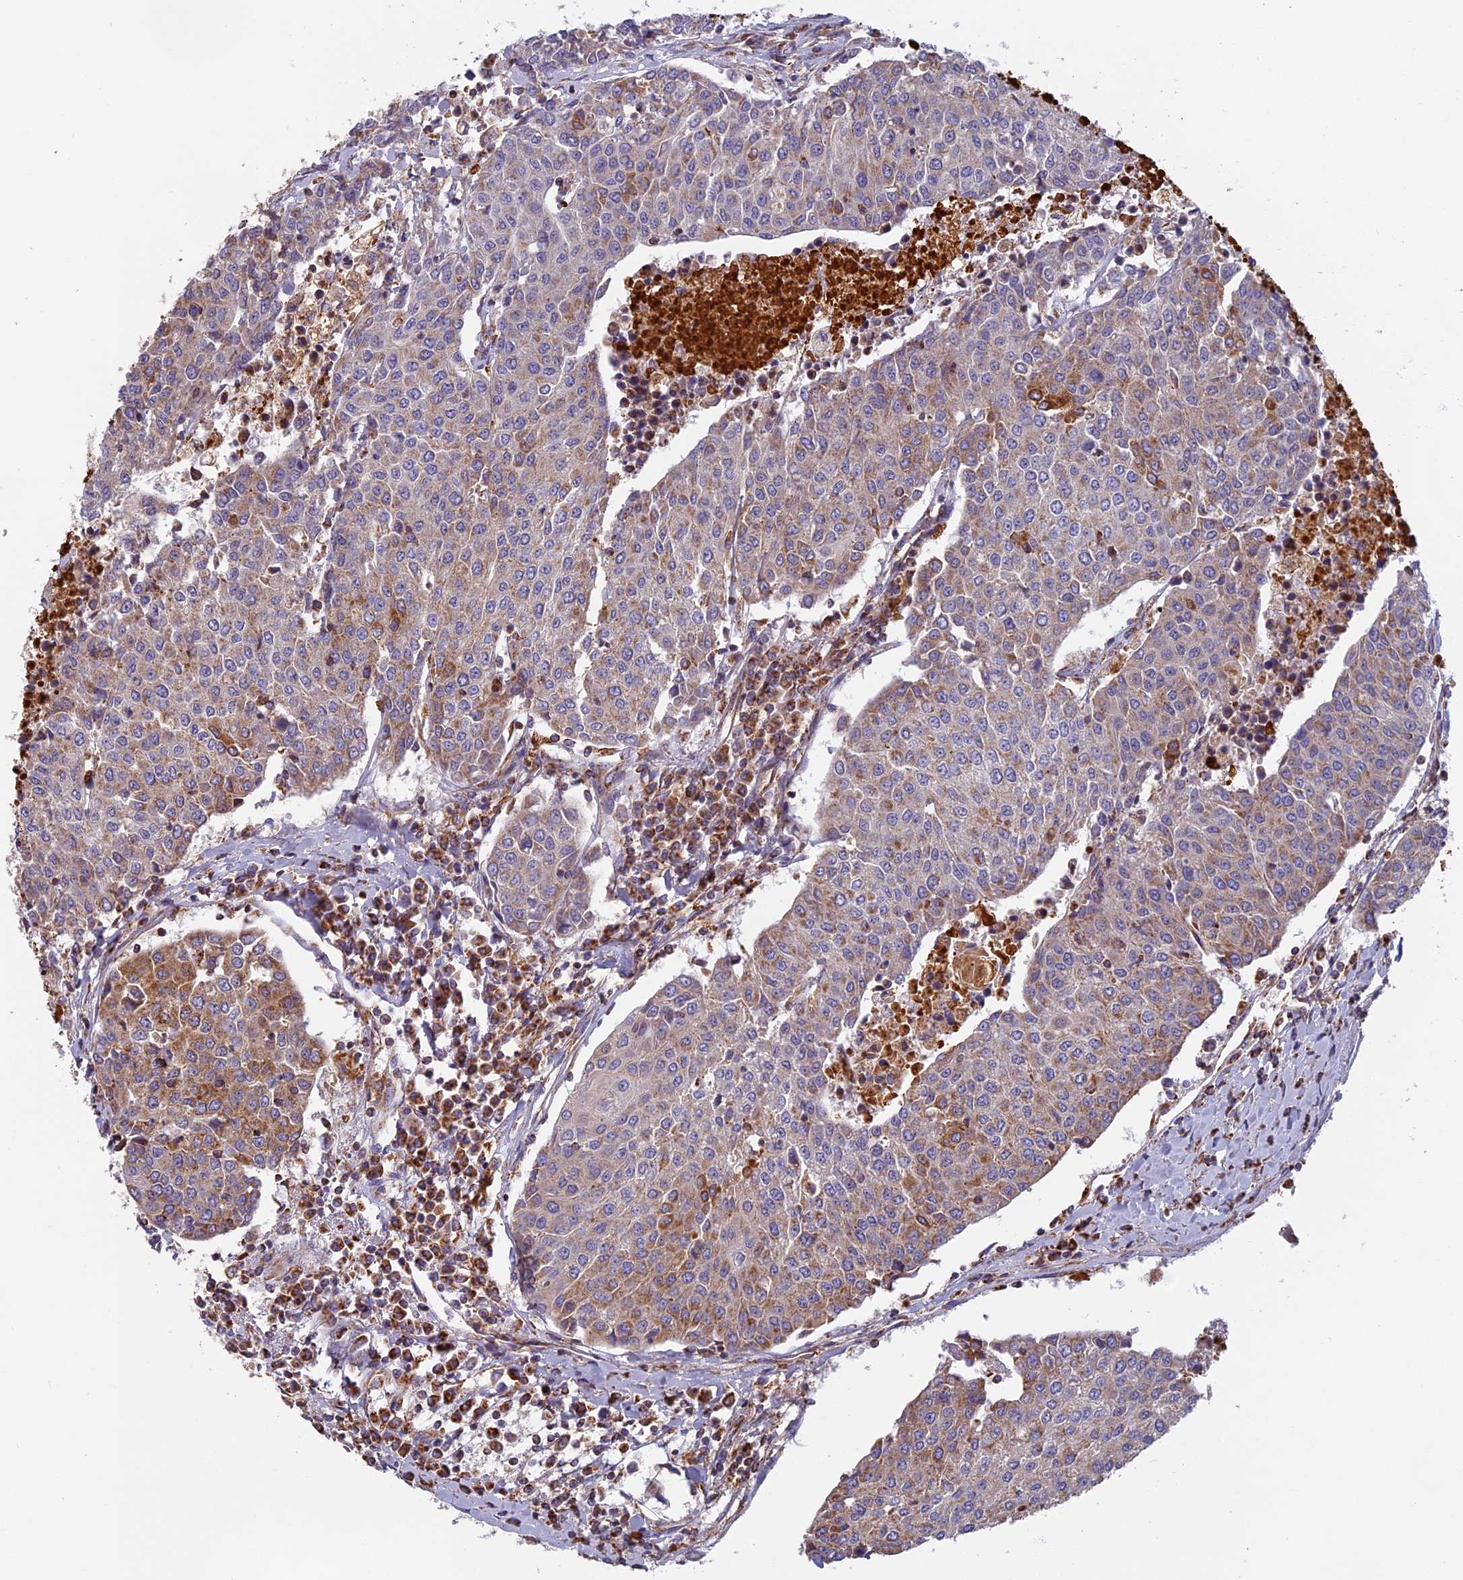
{"staining": {"intensity": "moderate", "quantity": "25%-75%", "location": "cytoplasmic/membranous"}, "tissue": "urothelial cancer", "cell_type": "Tumor cells", "image_type": "cancer", "snomed": [{"axis": "morphology", "description": "Urothelial carcinoma, High grade"}, {"axis": "topography", "description": "Urinary bladder"}], "caption": "Human urothelial cancer stained with a brown dye demonstrates moderate cytoplasmic/membranous positive expression in about 25%-75% of tumor cells.", "gene": "EDAR", "patient": {"sex": "female", "age": 85}}